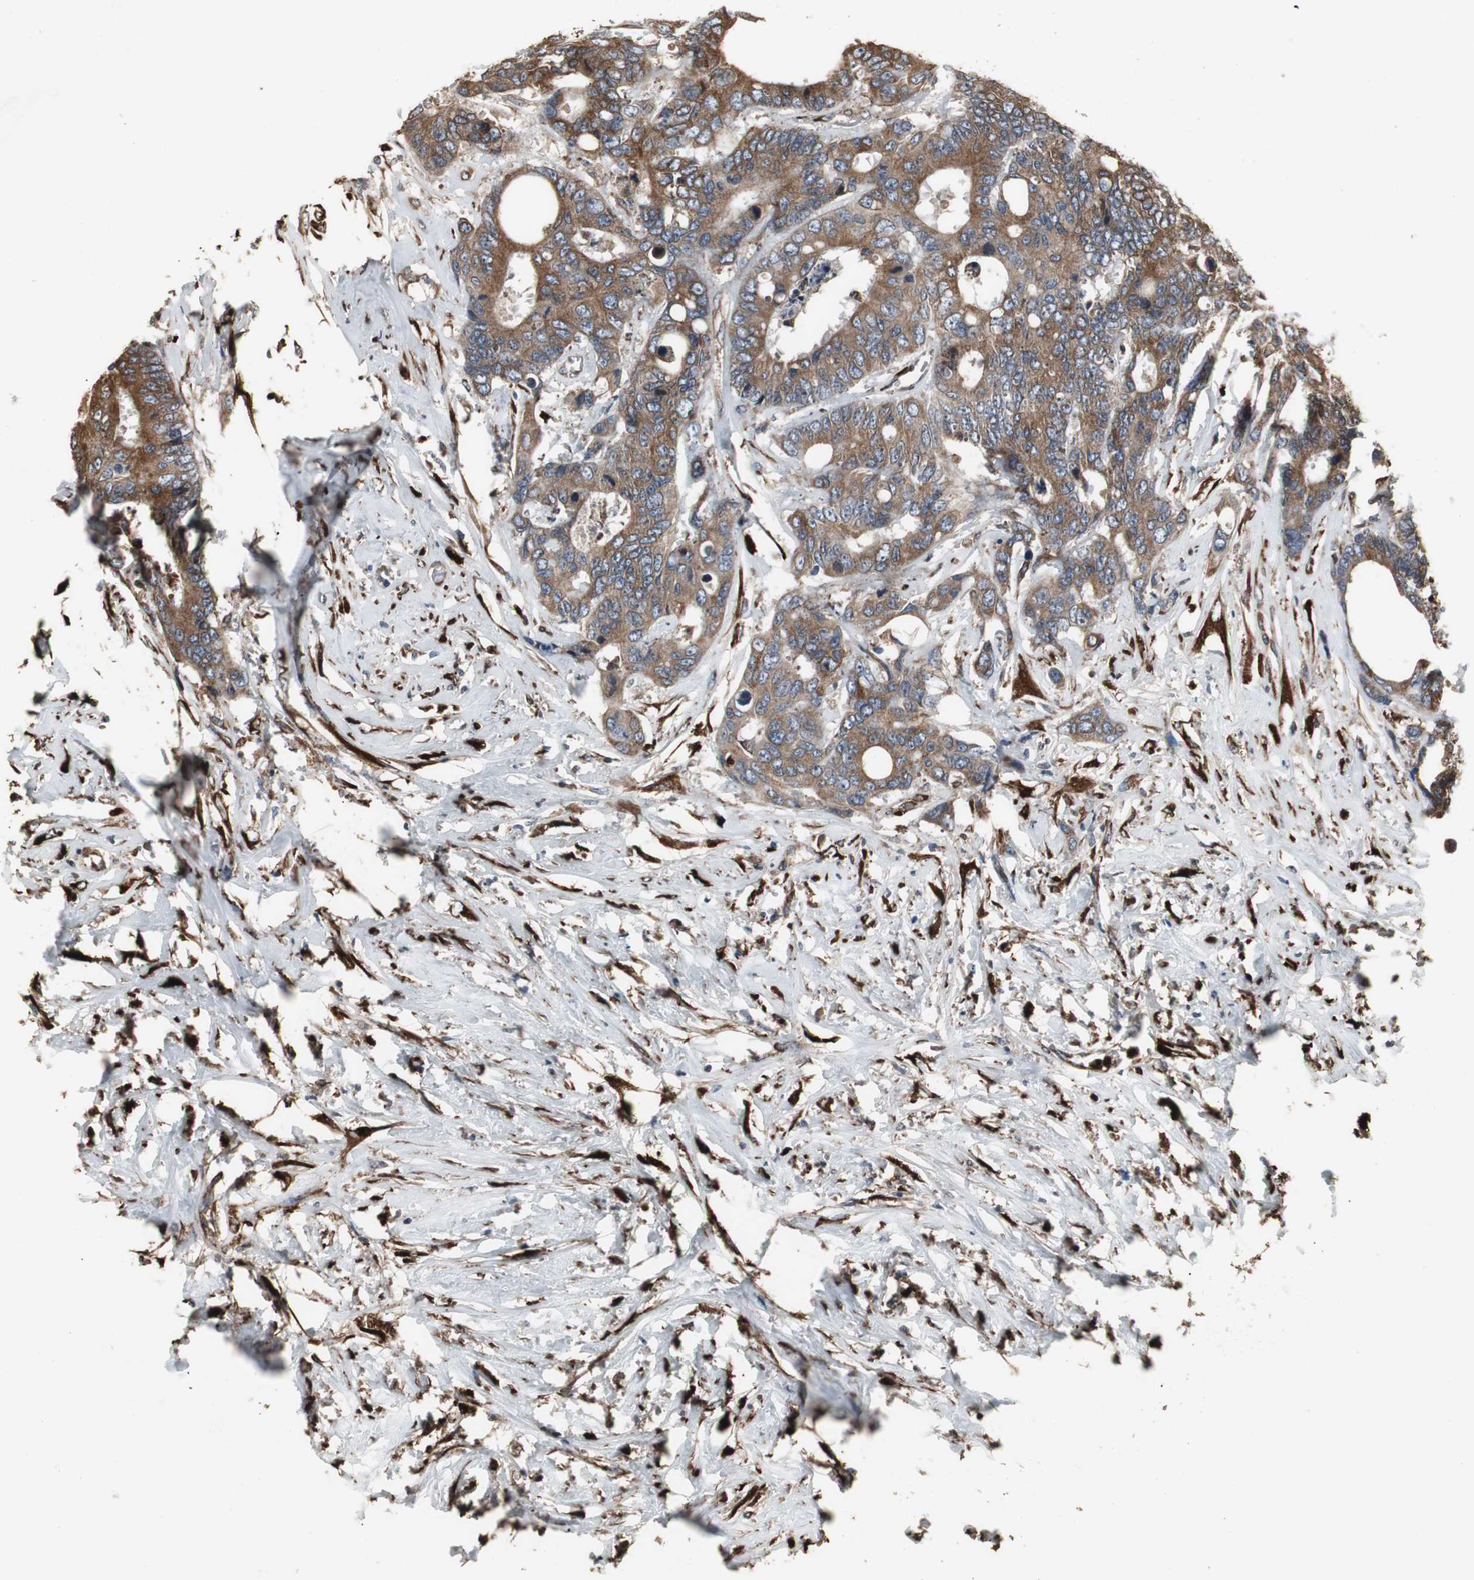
{"staining": {"intensity": "moderate", "quantity": ">75%", "location": "cytoplasmic/membranous"}, "tissue": "colorectal cancer", "cell_type": "Tumor cells", "image_type": "cancer", "snomed": [{"axis": "morphology", "description": "Adenocarcinoma, NOS"}, {"axis": "topography", "description": "Rectum"}], "caption": "Human colorectal cancer stained with a brown dye shows moderate cytoplasmic/membranous positive staining in approximately >75% of tumor cells.", "gene": "CALU", "patient": {"sex": "male", "age": 55}}